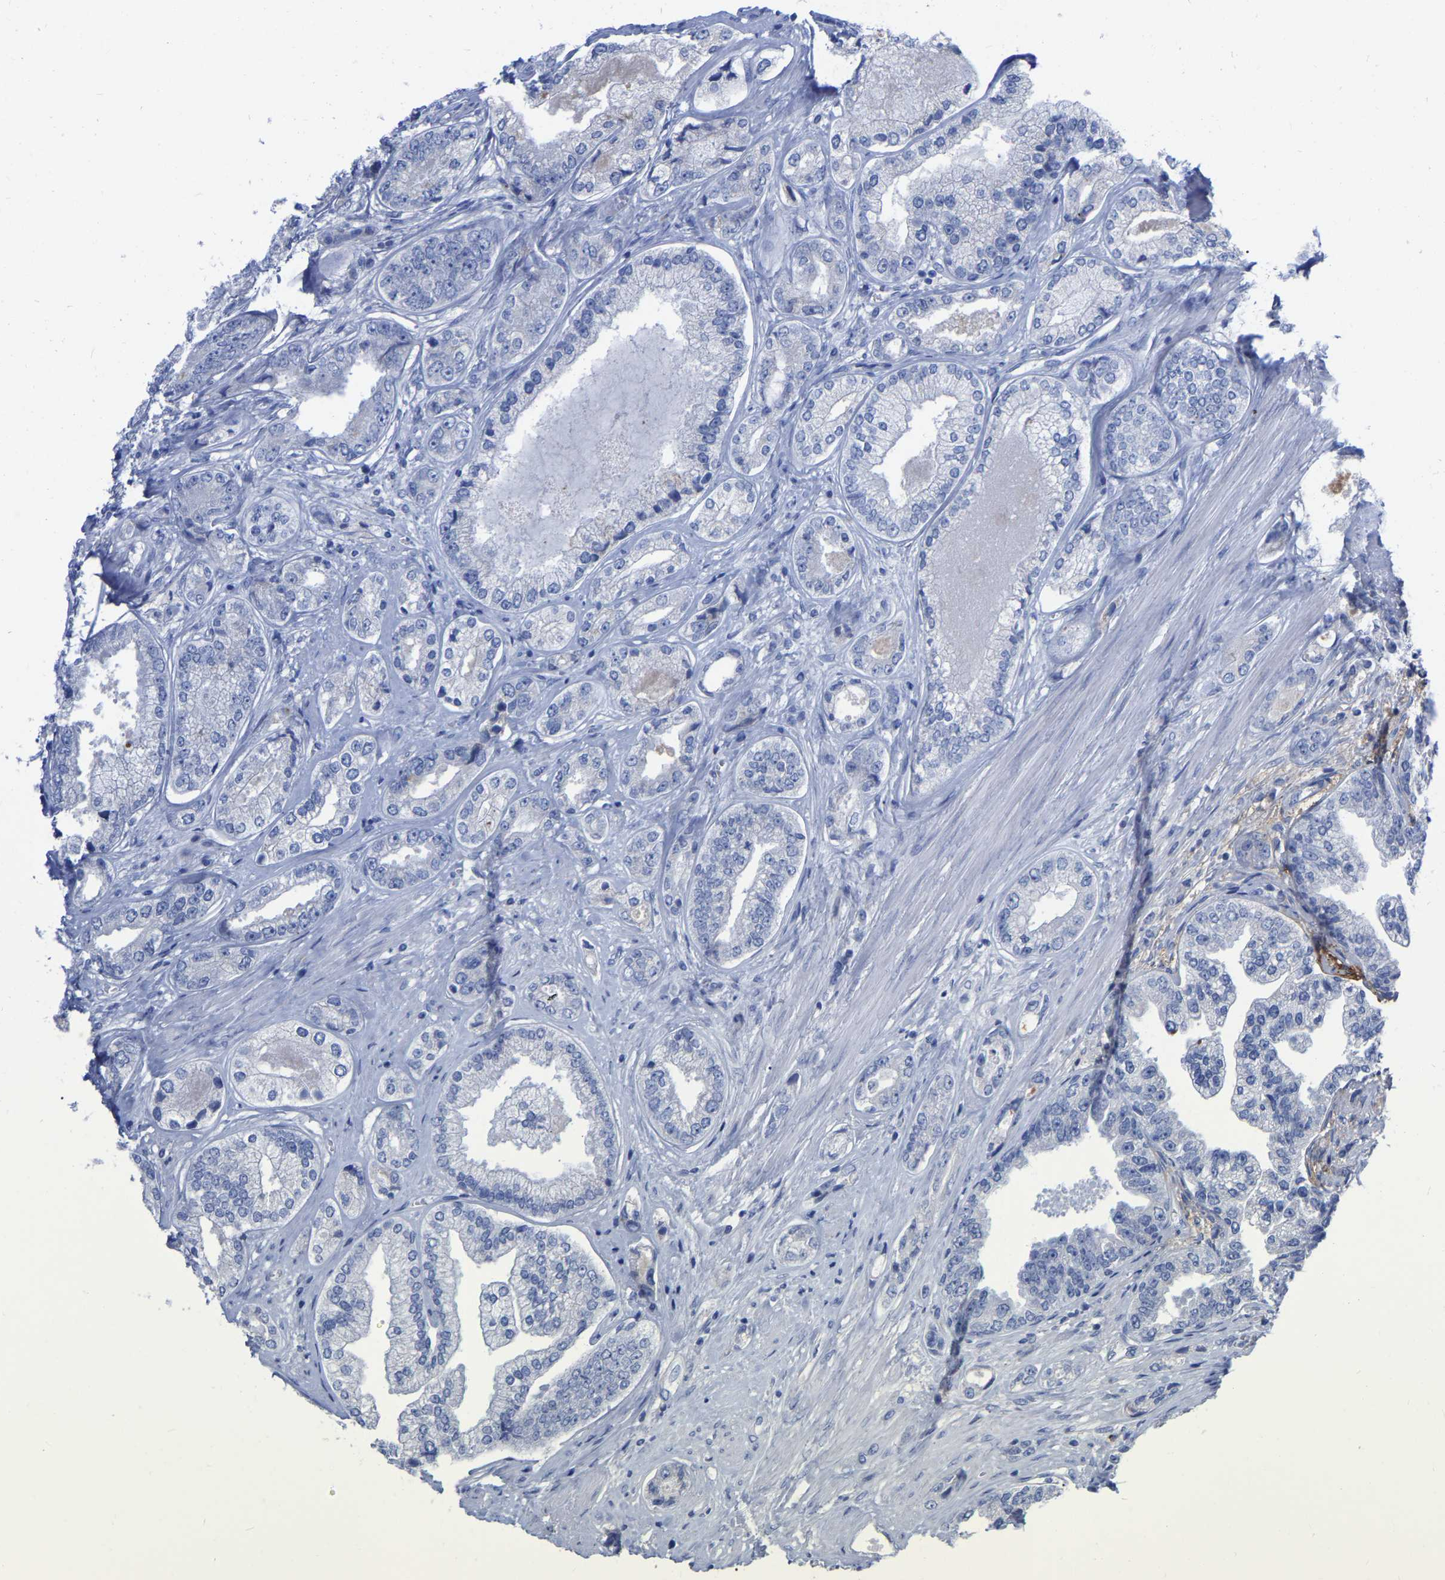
{"staining": {"intensity": "negative", "quantity": "none", "location": "none"}, "tissue": "prostate cancer", "cell_type": "Tumor cells", "image_type": "cancer", "snomed": [{"axis": "morphology", "description": "Adenocarcinoma, High grade"}, {"axis": "topography", "description": "Prostate"}], "caption": "A photomicrograph of prostate cancer (adenocarcinoma (high-grade)) stained for a protein exhibits no brown staining in tumor cells.", "gene": "HAPLN1", "patient": {"sex": "male", "age": 61}}